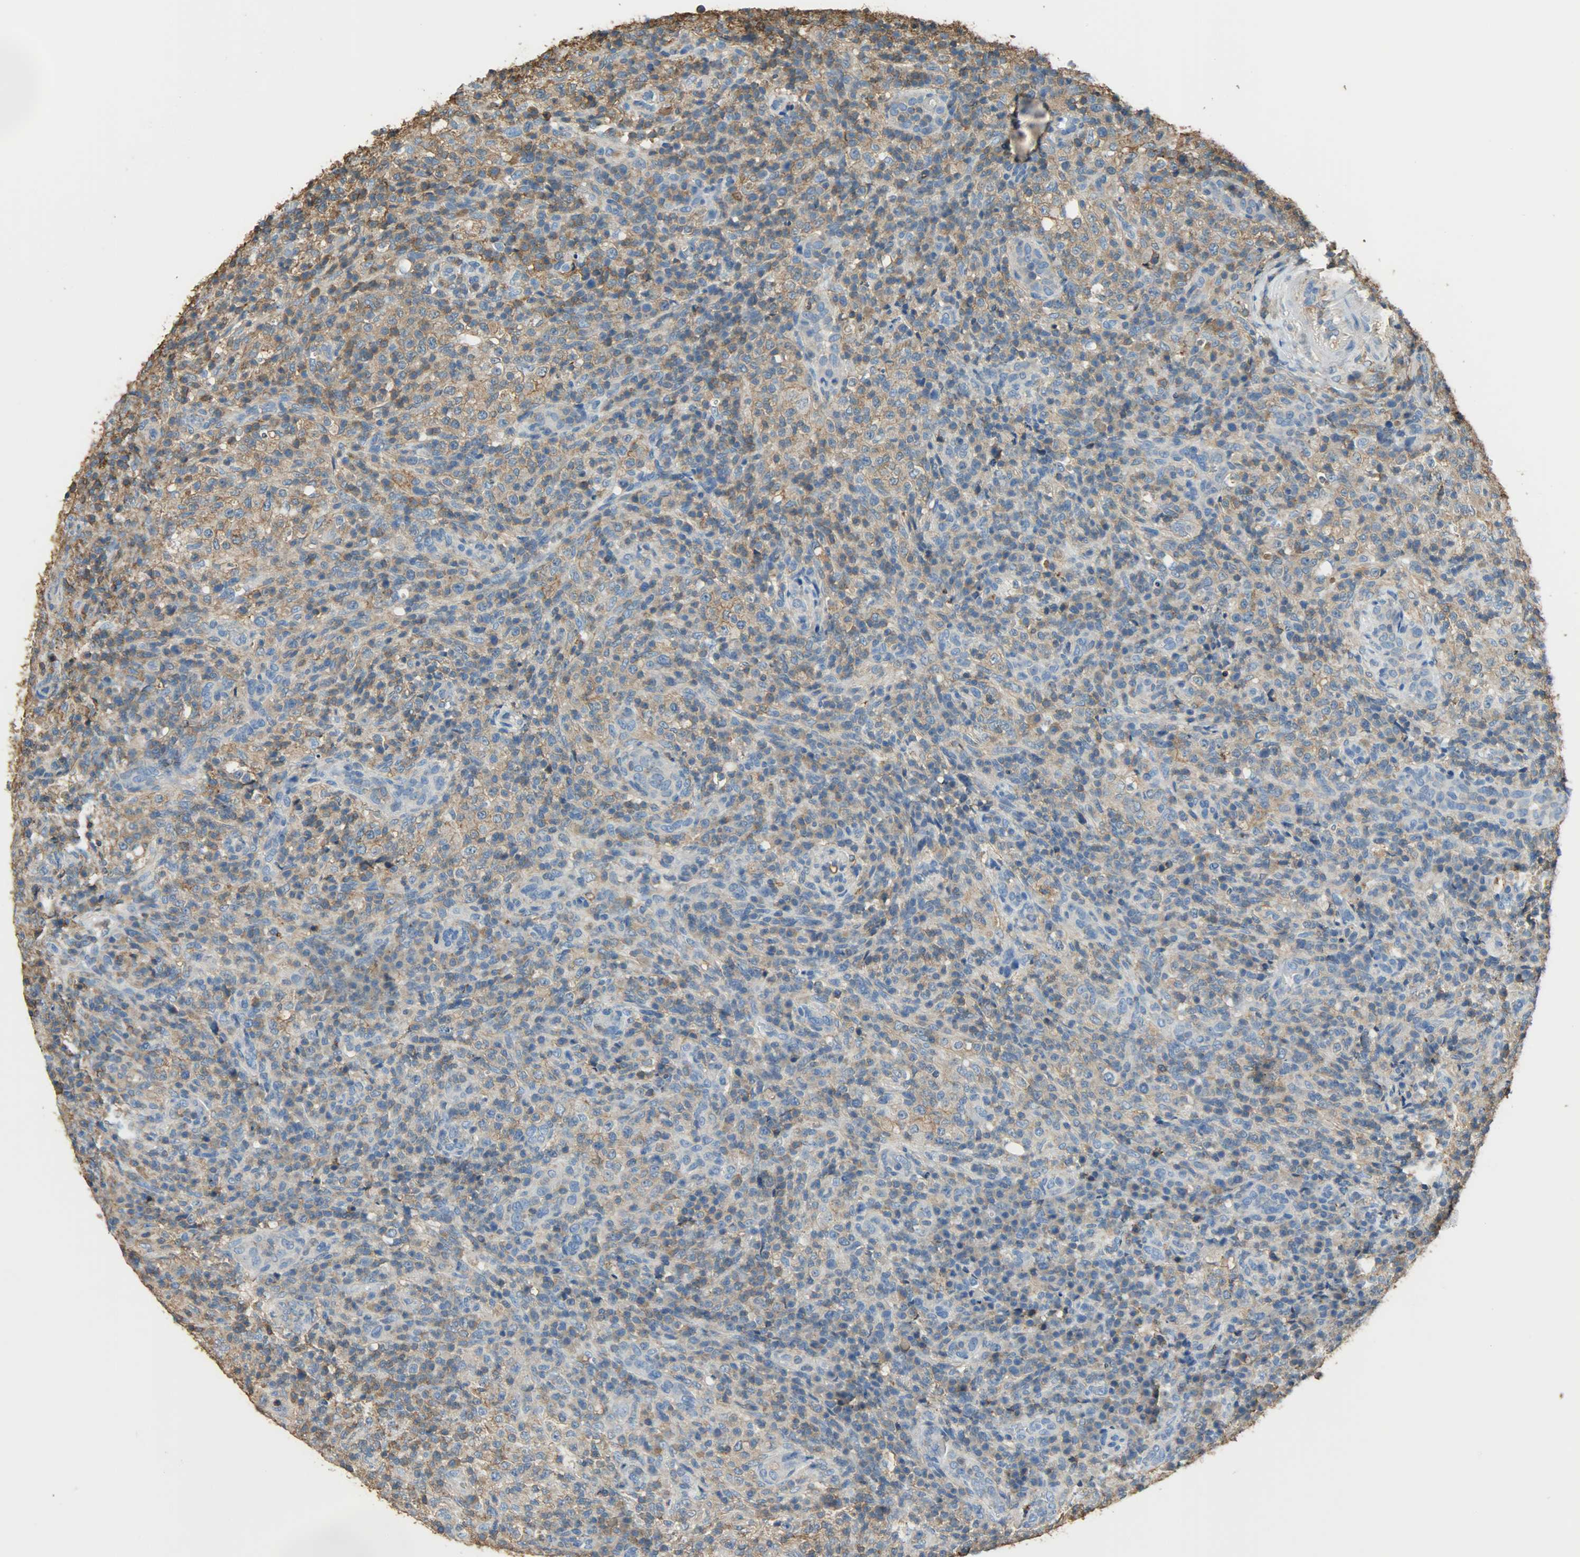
{"staining": {"intensity": "moderate", "quantity": "<25%", "location": "cytoplasmic/membranous"}, "tissue": "lymphoma", "cell_type": "Tumor cells", "image_type": "cancer", "snomed": [{"axis": "morphology", "description": "Malignant lymphoma, non-Hodgkin's type, High grade"}, {"axis": "topography", "description": "Lymph node"}], "caption": "This histopathology image demonstrates immunohistochemistry (IHC) staining of human malignant lymphoma, non-Hodgkin's type (high-grade), with low moderate cytoplasmic/membranous staining in approximately <25% of tumor cells.", "gene": "ANXA6", "patient": {"sex": "female", "age": 76}}